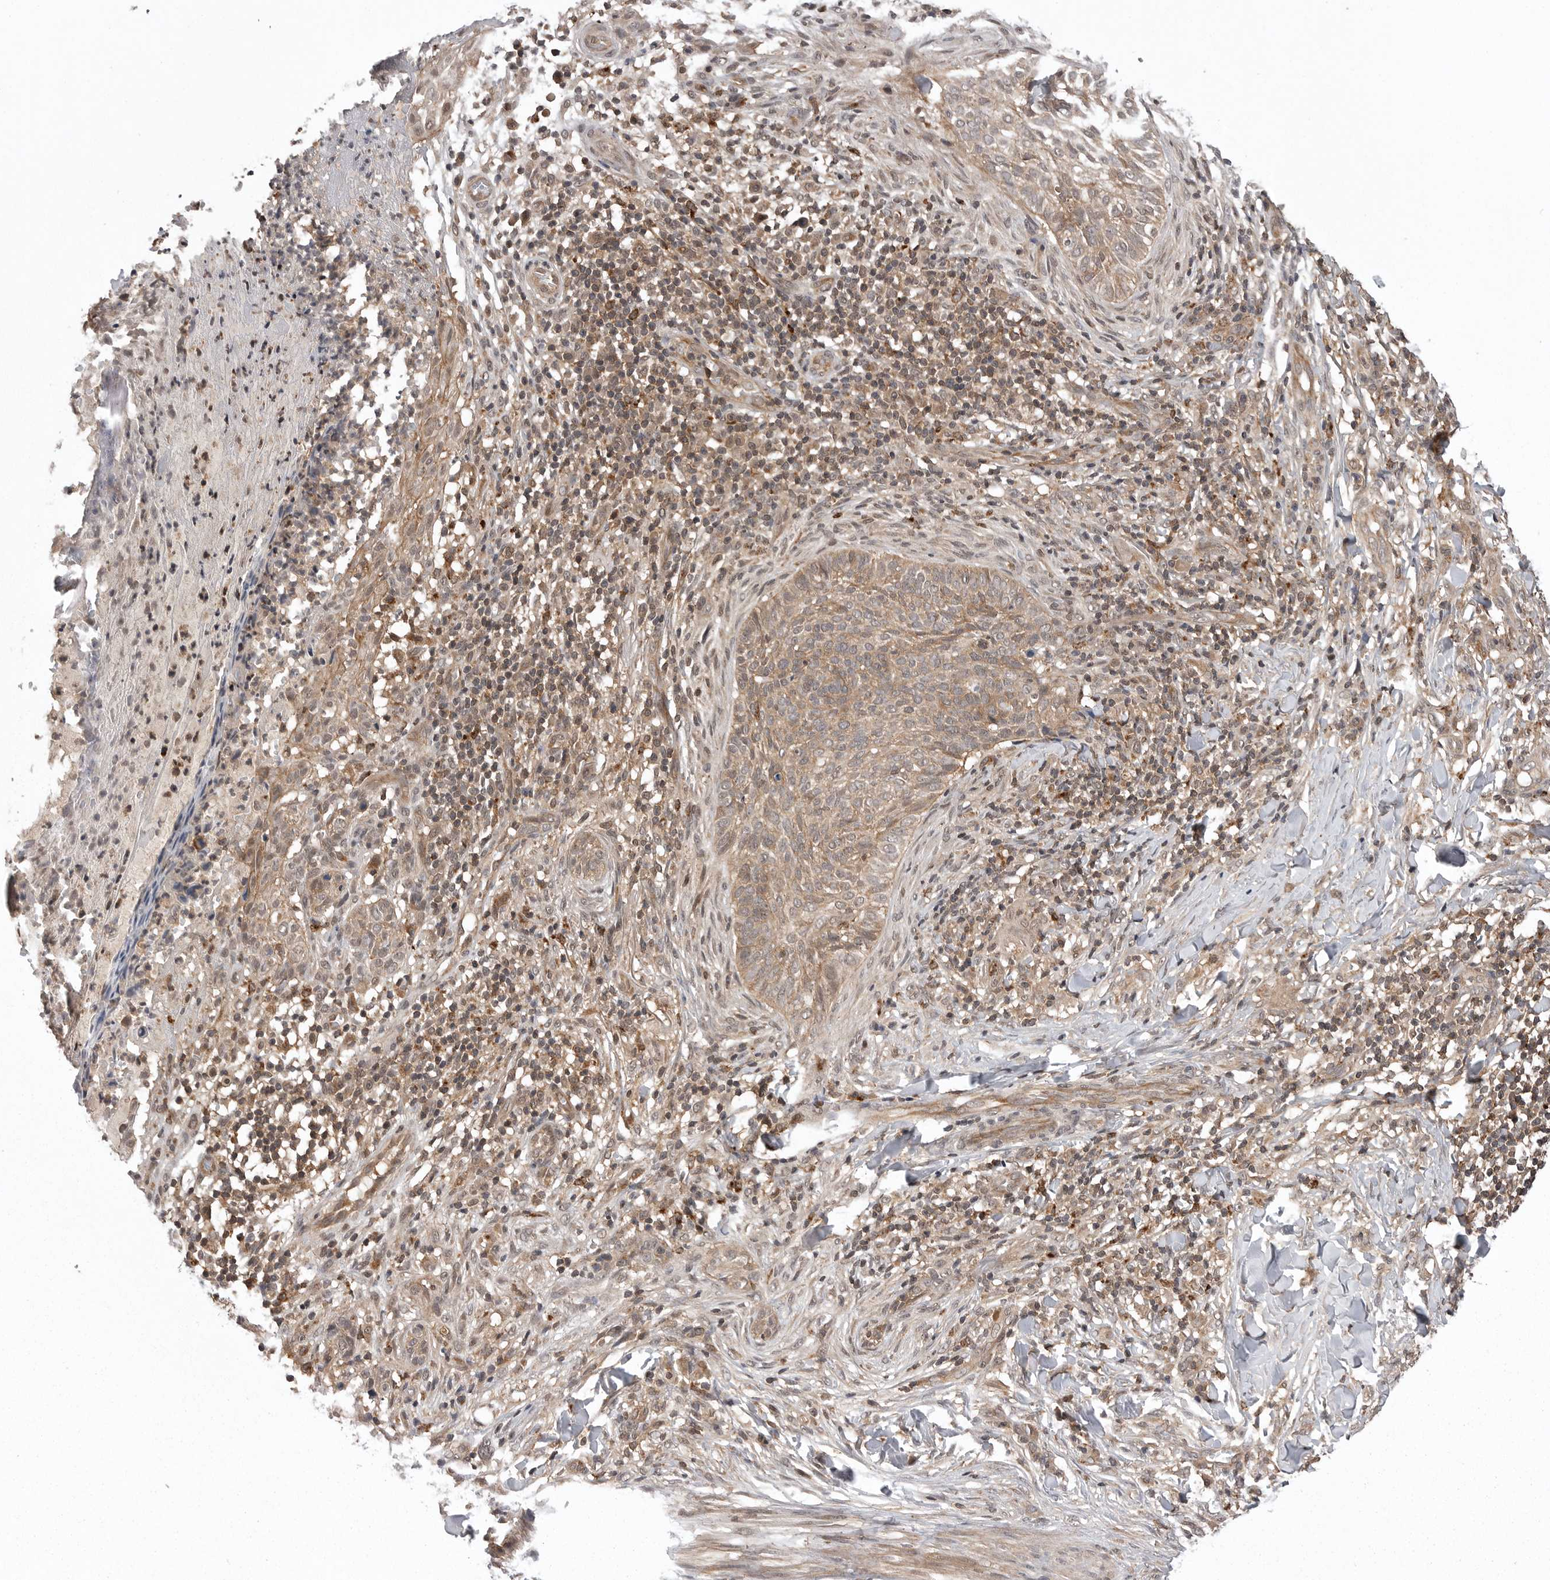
{"staining": {"intensity": "weak", "quantity": ">75%", "location": "cytoplasmic/membranous"}, "tissue": "skin cancer", "cell_type": "Tumor cells", "image_type": "cancer", "snomed": [{"axis": "morphology", "description": "Normal tissue, NOS"}, {"axis": "morphology", "description": "Basal cell carcinoma"}, {"axis": "topography", "description": "Skin"}], "caption": "Protein positivity by immunohistochemistry (IHC) demonstrates weak cytoplasmic/membranous positivity in about >75% of tumor cells in basal cell carcinoma (skin). The staining was performed using DAB to visualize the protein expression in brown, while the nuclei were stained in blue with hematoxylin (Magnification: 20x).", "gene": "AOAH", "patient": {"sex": "male", "age": 67}}